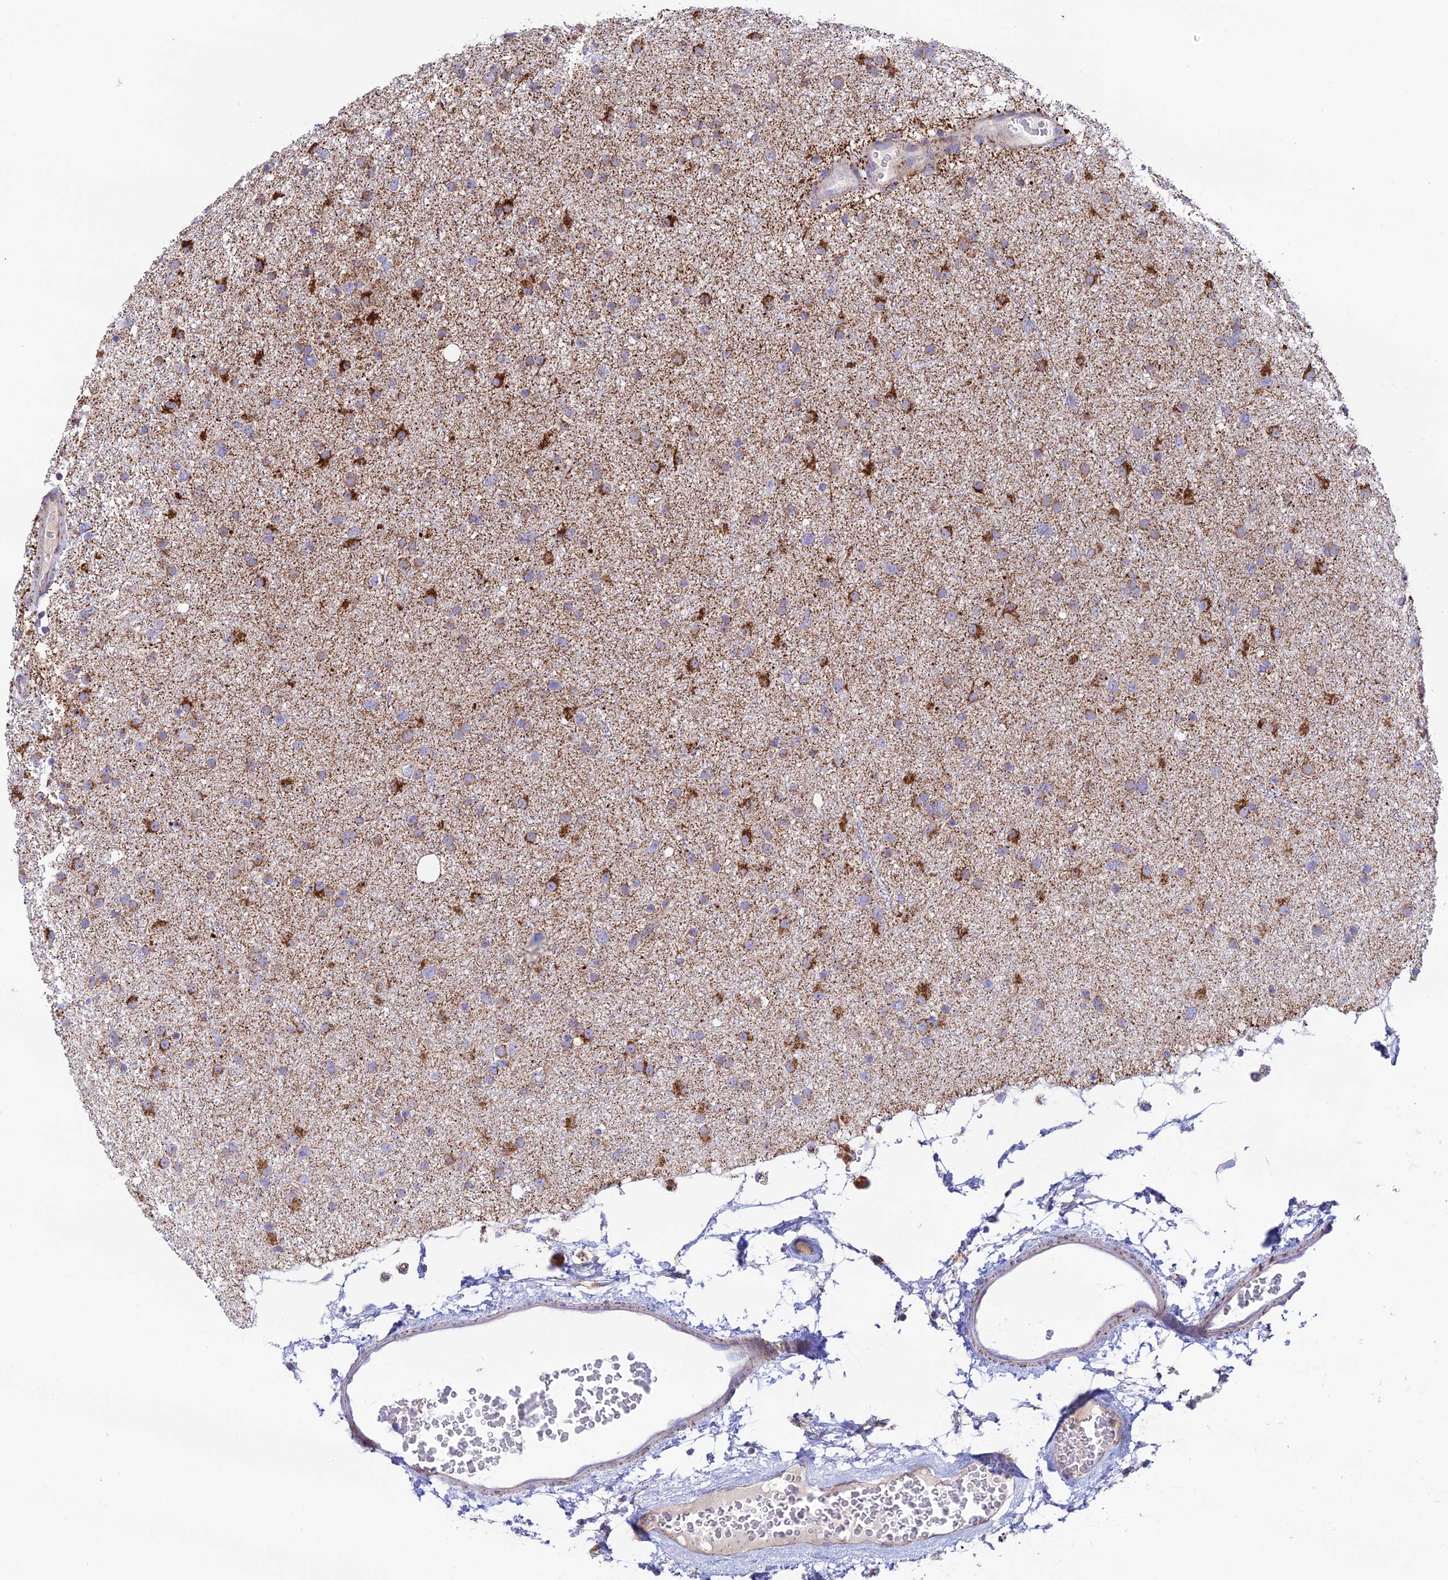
{"staining": {"intensity": "moderate", "quantity": "25%-75%", "location": "cytoplasmic/membranous"}, "tissue": "glioma", "cell_type": "Tumor cells", "image_type": "cancer", "snomed": [{"axis": "morphology", "description": "Glioma, malignant, Low grade"}, {"axis": "topography", "description": "Cerebral cortex"}], "caption": "Glioma was stained to show a protein in brown. There is medium levels of moderate cytoplasmic/membranous staining in approximately 25%-75% of tumor cells. The staining is performed using DAB (3,3'-diaminobenzidine) brown chromogen to label protein expression. The nuclei are counter-stained blue using hematoxylin.", "gene": "HSDL2", "patient": {"sex": "female", "age": 39}}